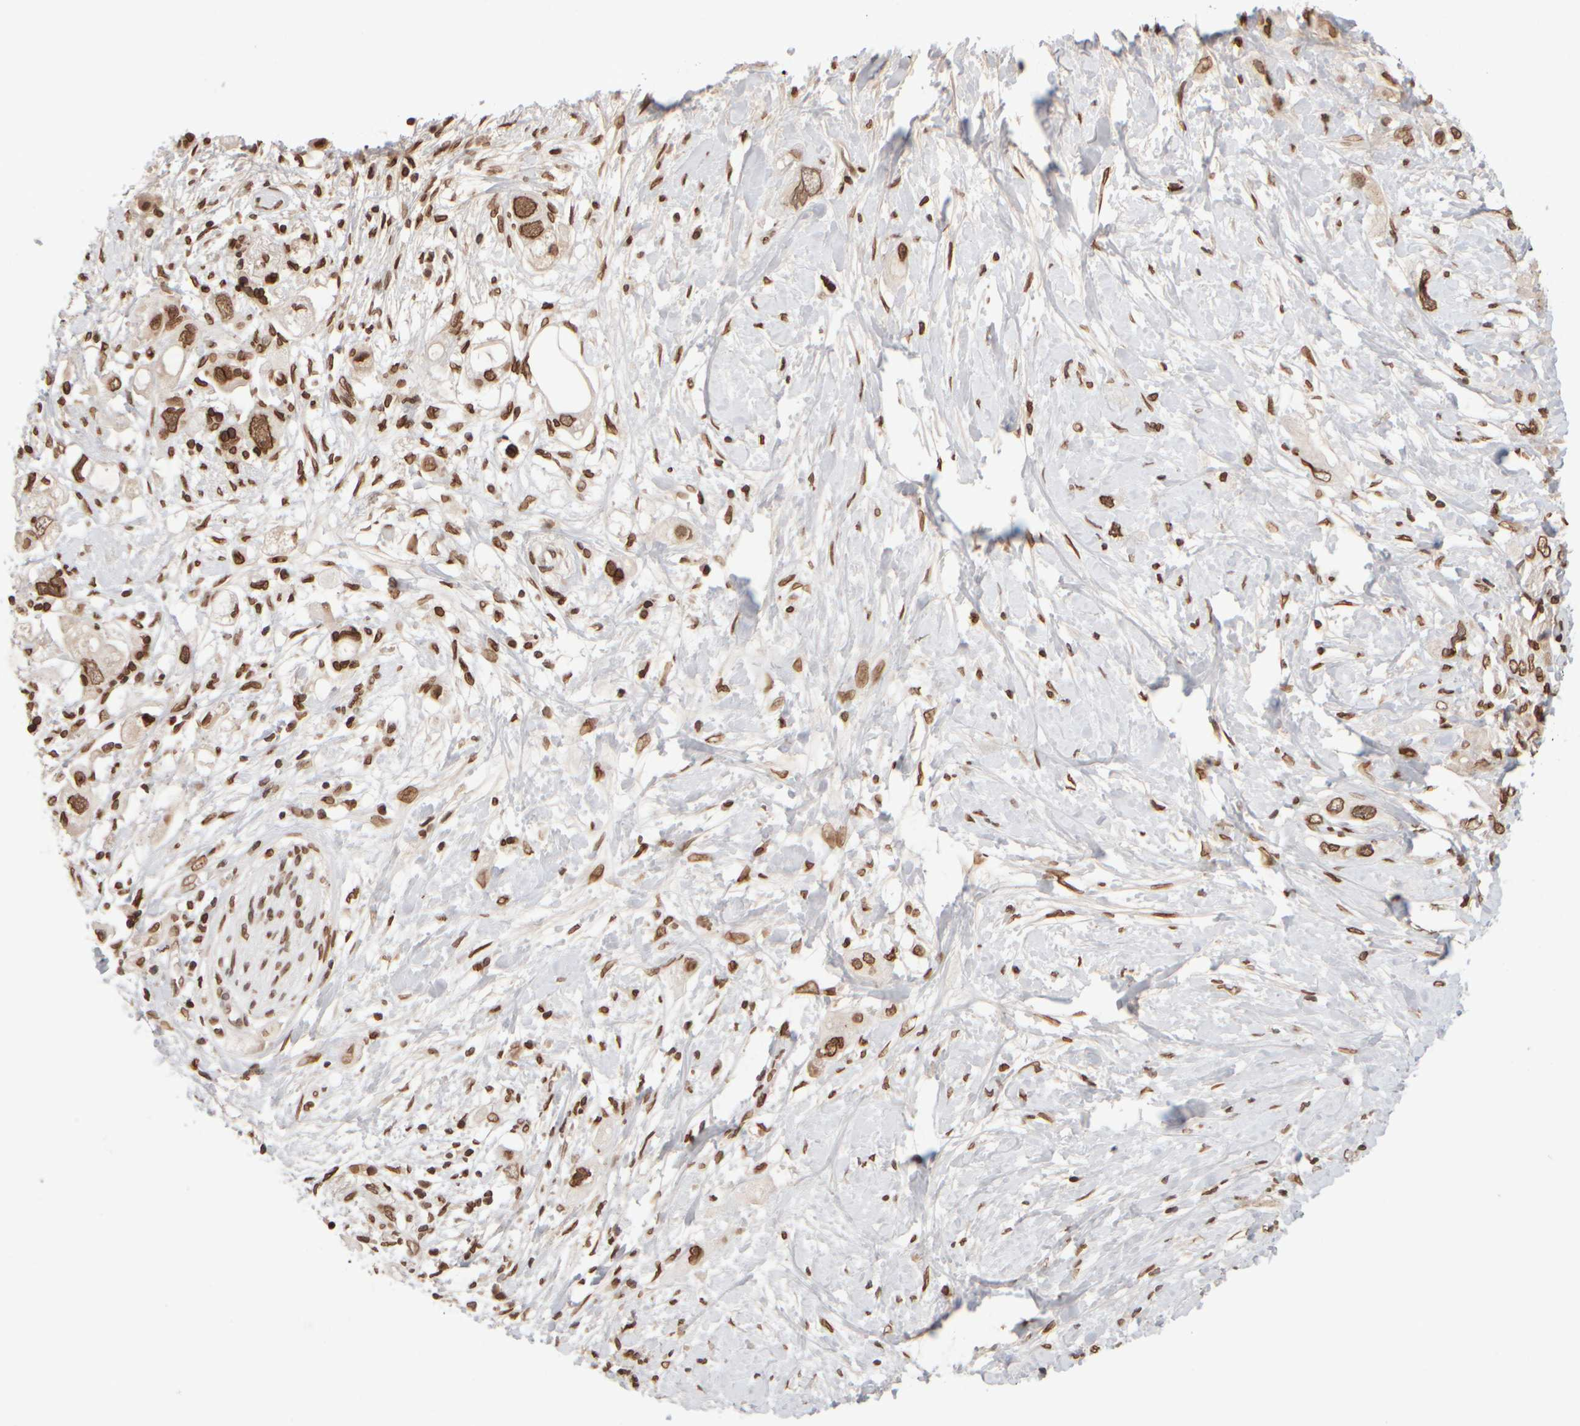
{"staining": {"intensity": "moderate", "quantity": ">75%", "location": "cytoplasmic/membranous,nuclear"}, "tissue": "pancreatic cancer", "cell_type": "Tumor cells", "image_type": "cancer", "snomed": [{"axis": "morphology", "description": "Adenocarcinoma, NOS"}, {"axis": "topography", "description": "Pancreas"}], "caption": "High-power microscopy captured an immunohistochemistry micrograph of pancreatic cancer (adenocarcinoma), revealing moderate cytoplasmic/membranous and nuclear staining in about >75% of tumor cells.", "gene": "ZC3HC1", "patient": {"sex": "female", "age": 56}}